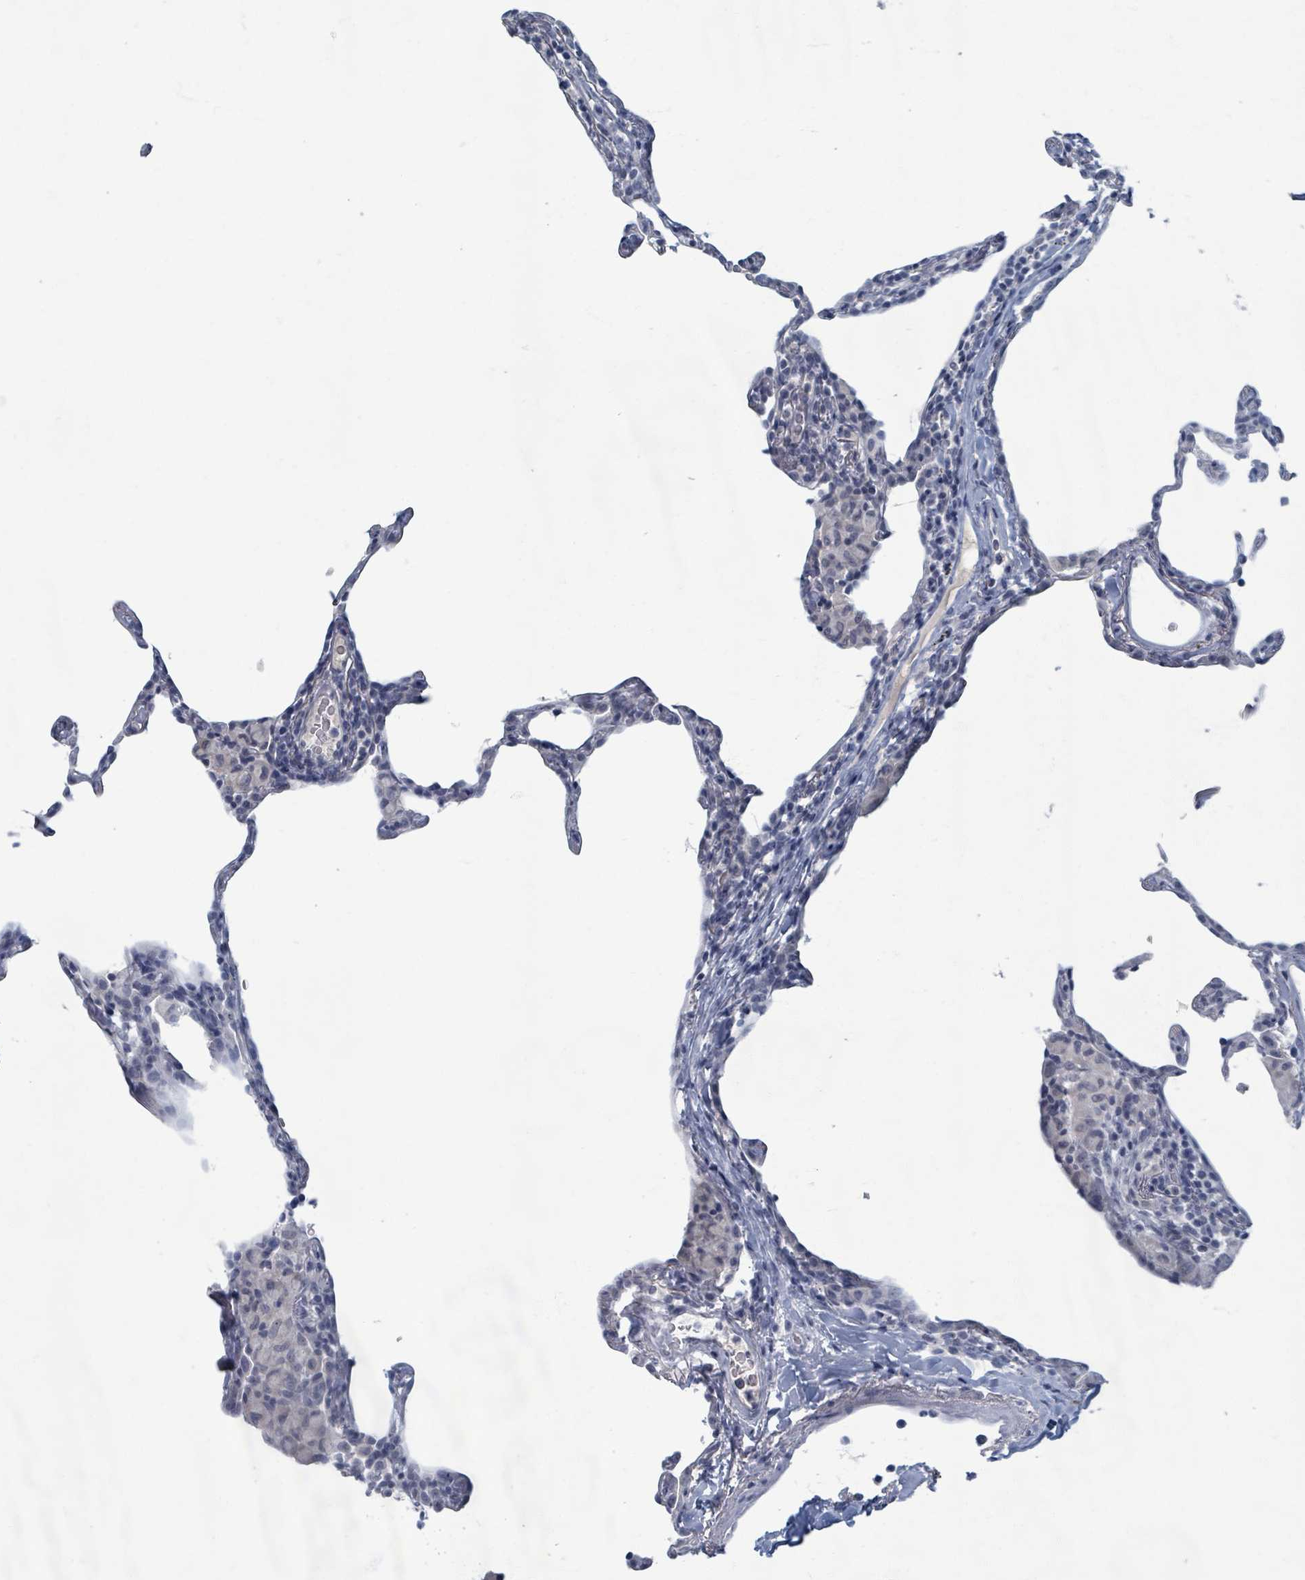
{"staining": {"intensity": "negative", "quantity": "none", "location": "none"}, "tissue": "lung", "cell_type": "Alveolar cells", "image_type": "normal", "snomed": [{"axis": "morphology", "description": "Normal tissue, NOS"}, {"axis": "topography", "description": "Lung"}], "caption": "Immunohistochemistry image of benign lung stained for a protein (brown), which reveals no expression in alveolar cells.", "gene": "WNT11", "patient": {"sex": "female", "age": 57}}